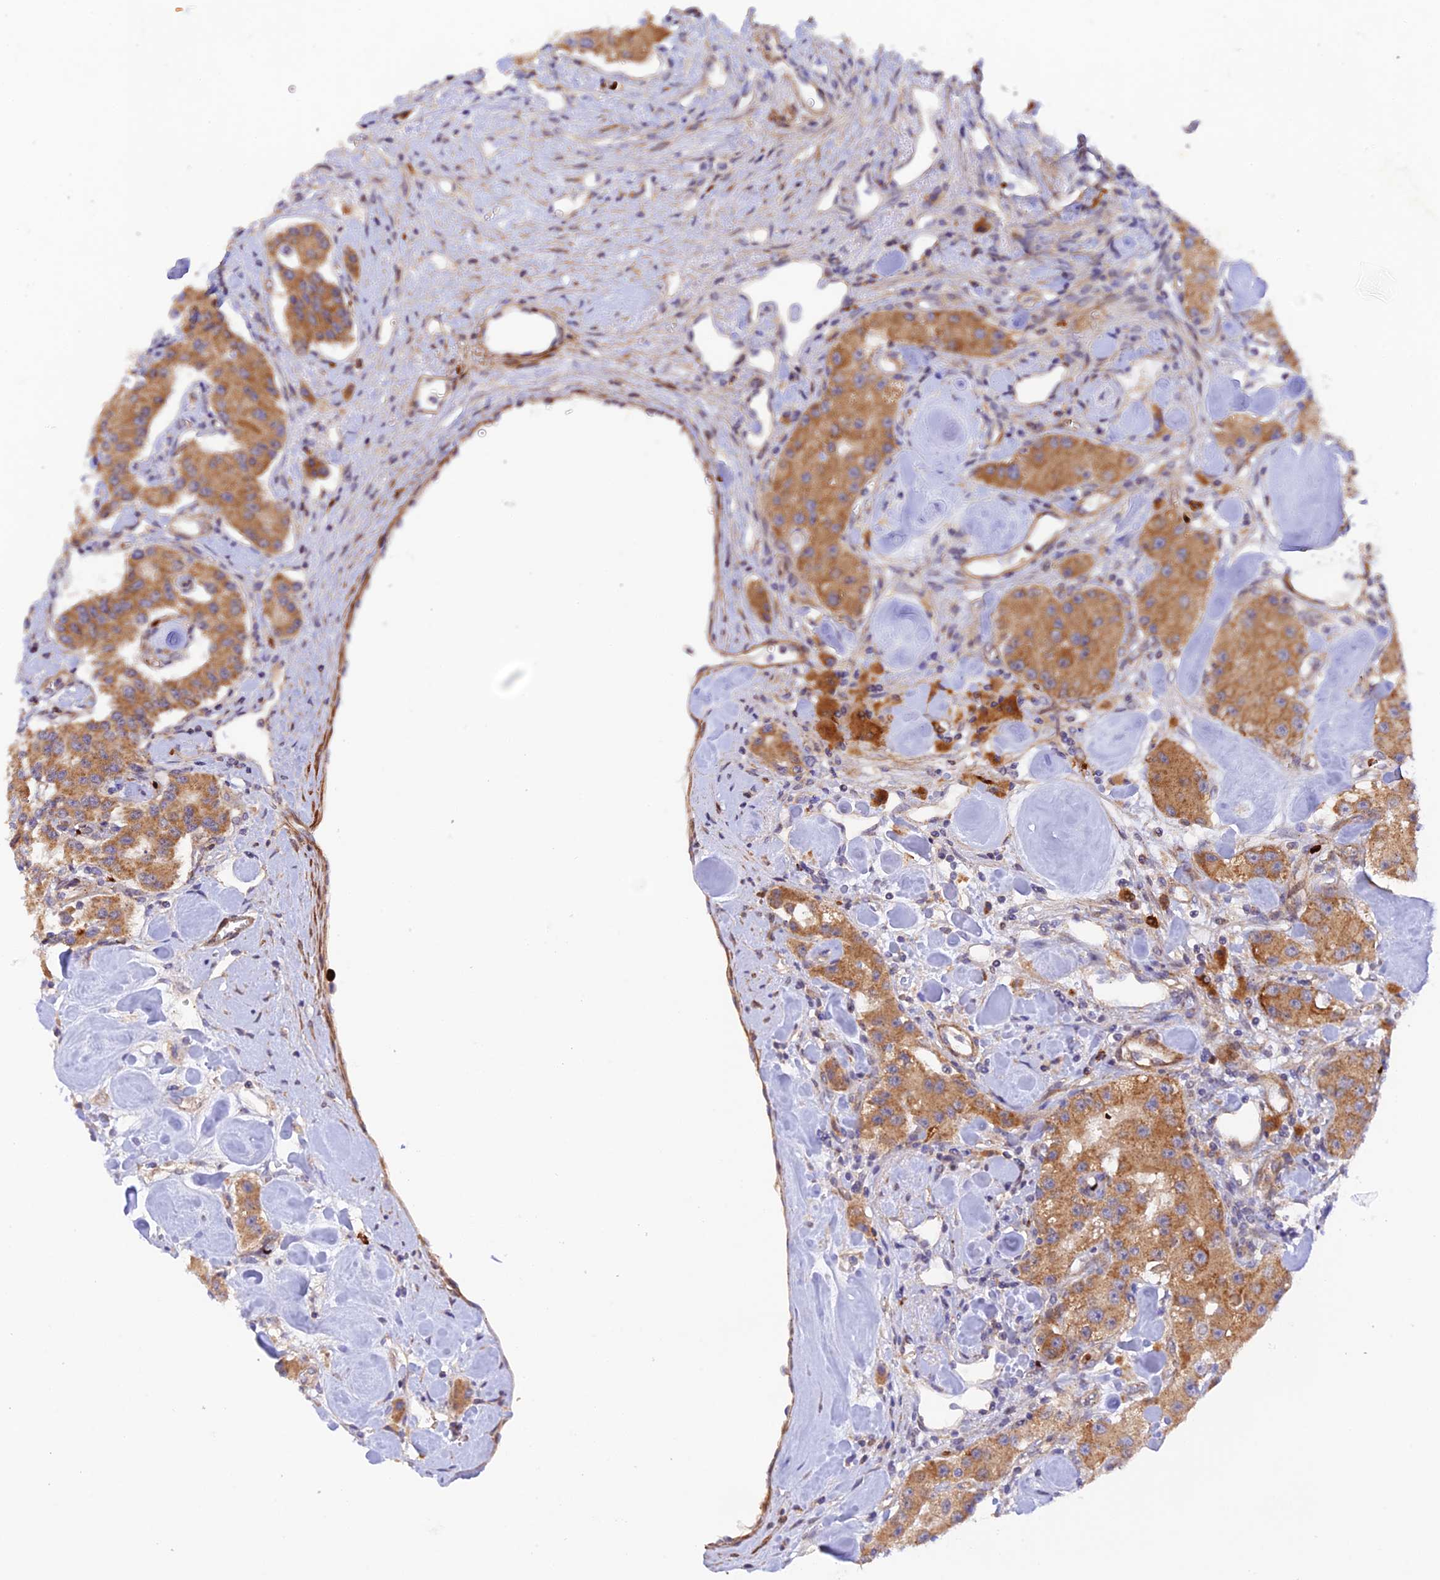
{"staining": {"intensity": "moderate", "quantity": ">75%", "location": "cytoplasmic/membranous"}, "tissue": "carcinoid", "cell_type": "Tumor cells", "image_type": "cancer", "snomed": [{"axis": "morphology", "description": "Carcinoid, malignant, NOS"}, {"axis": "topography", "description": "Pancreas"}], "caption": "Moderate cytoplasmic/membranous staining is present in about >75% of tumor cells in malignant carcinoid.", "gene": "WDFY4", "patient": {"sex": "male", "age": 41}}